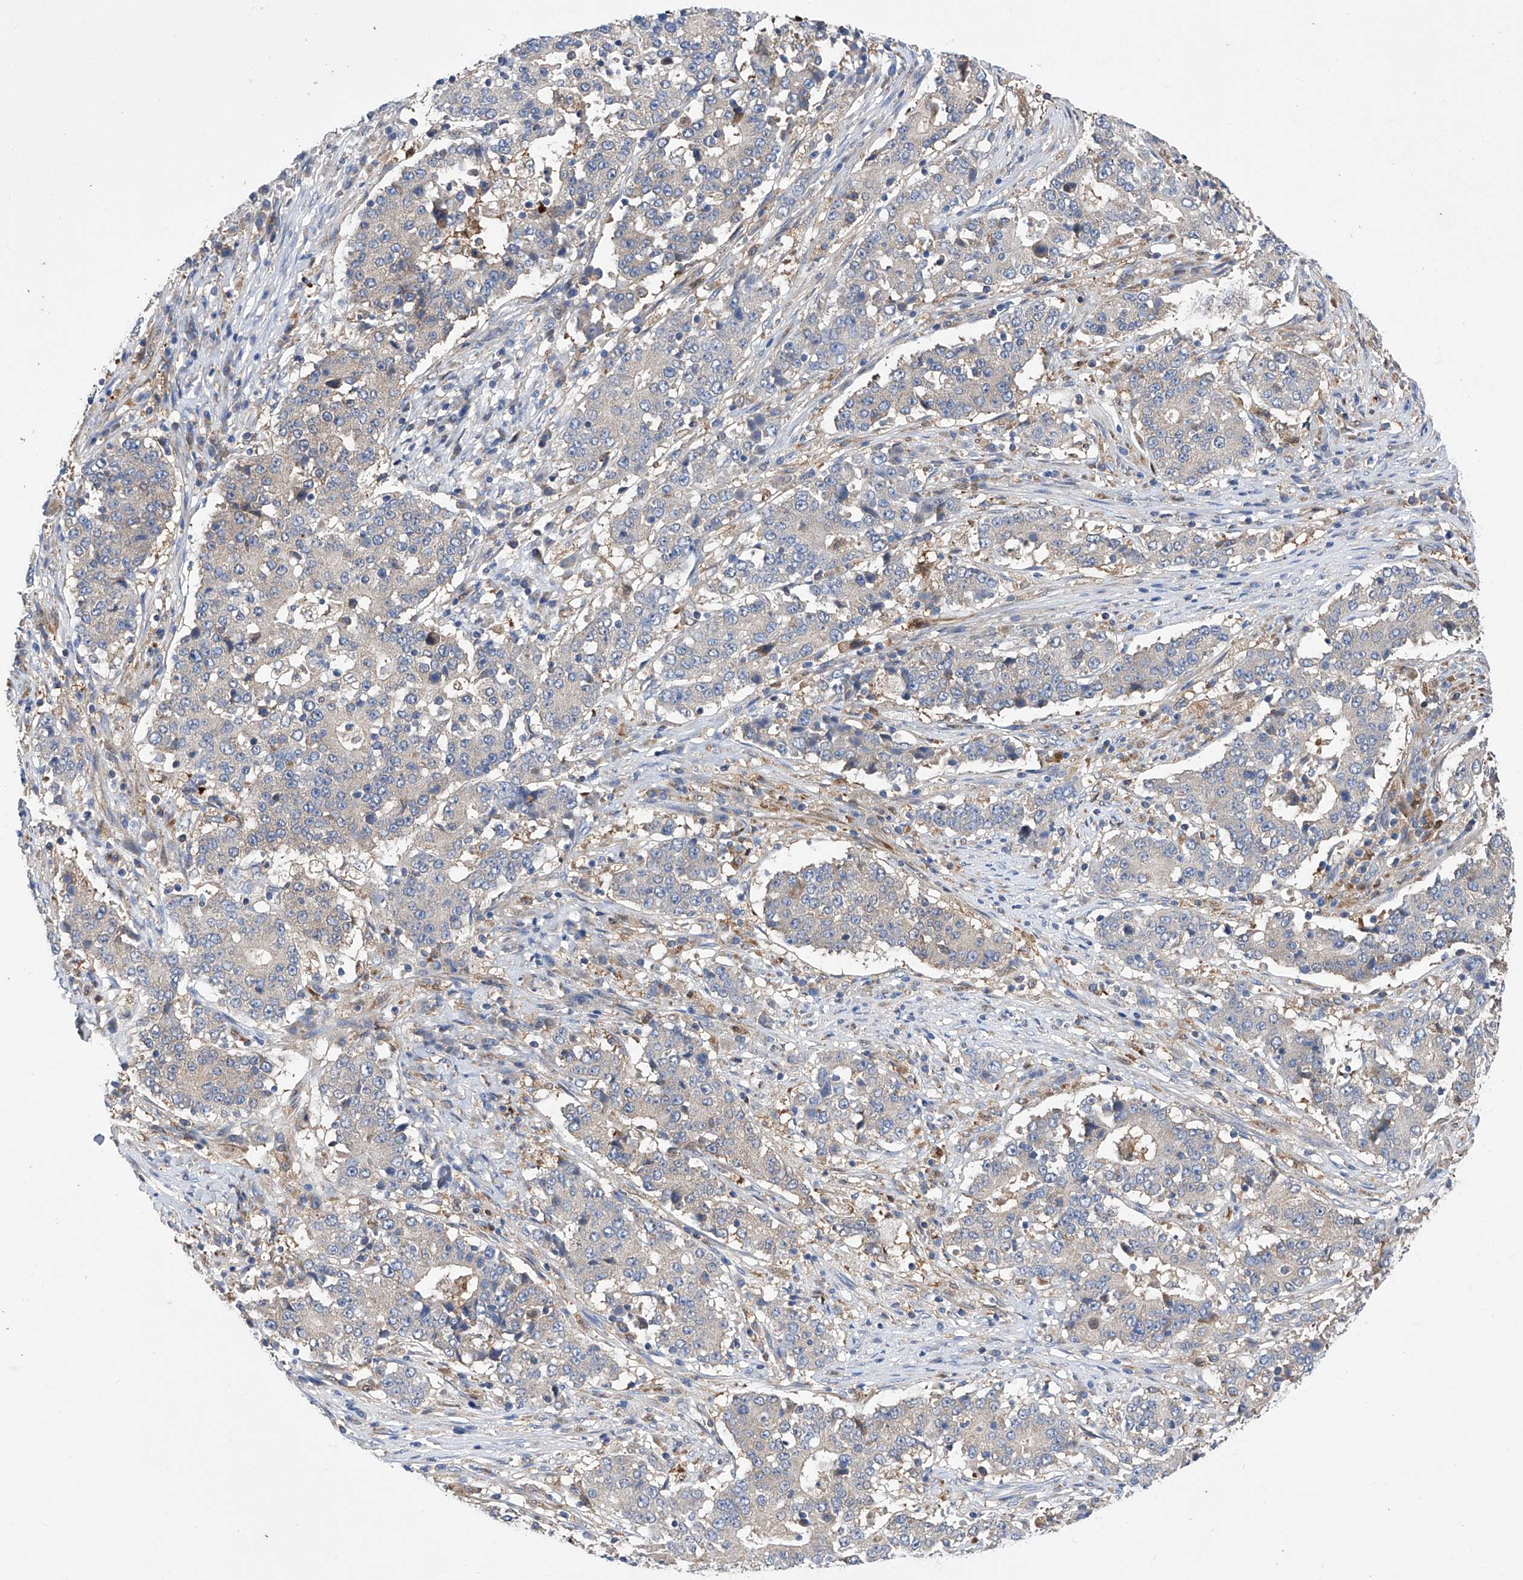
{"staining": {"intensity": "negative", "quantity": "none", "location": "none"}, "tissue": "stomach cancer", "cell_type": "Tumor cells", "image_type": "cancer", "snomed": [{"axis": "morphology", "description": "Adenocarcinoma, NOS"}, {"axis": "topography", "description": "Stomach"}], "caption": "Immunohistochemistry of human stomach cancer demonstrates no positivity in tumor cells. Brightfield microscopy of immunohistochemistry stained with DAB (brown) and hematoxylin (blue), captured at high magnification.", "gene": "SPATA20", "patient": {"sex": "male", "age": 59}}